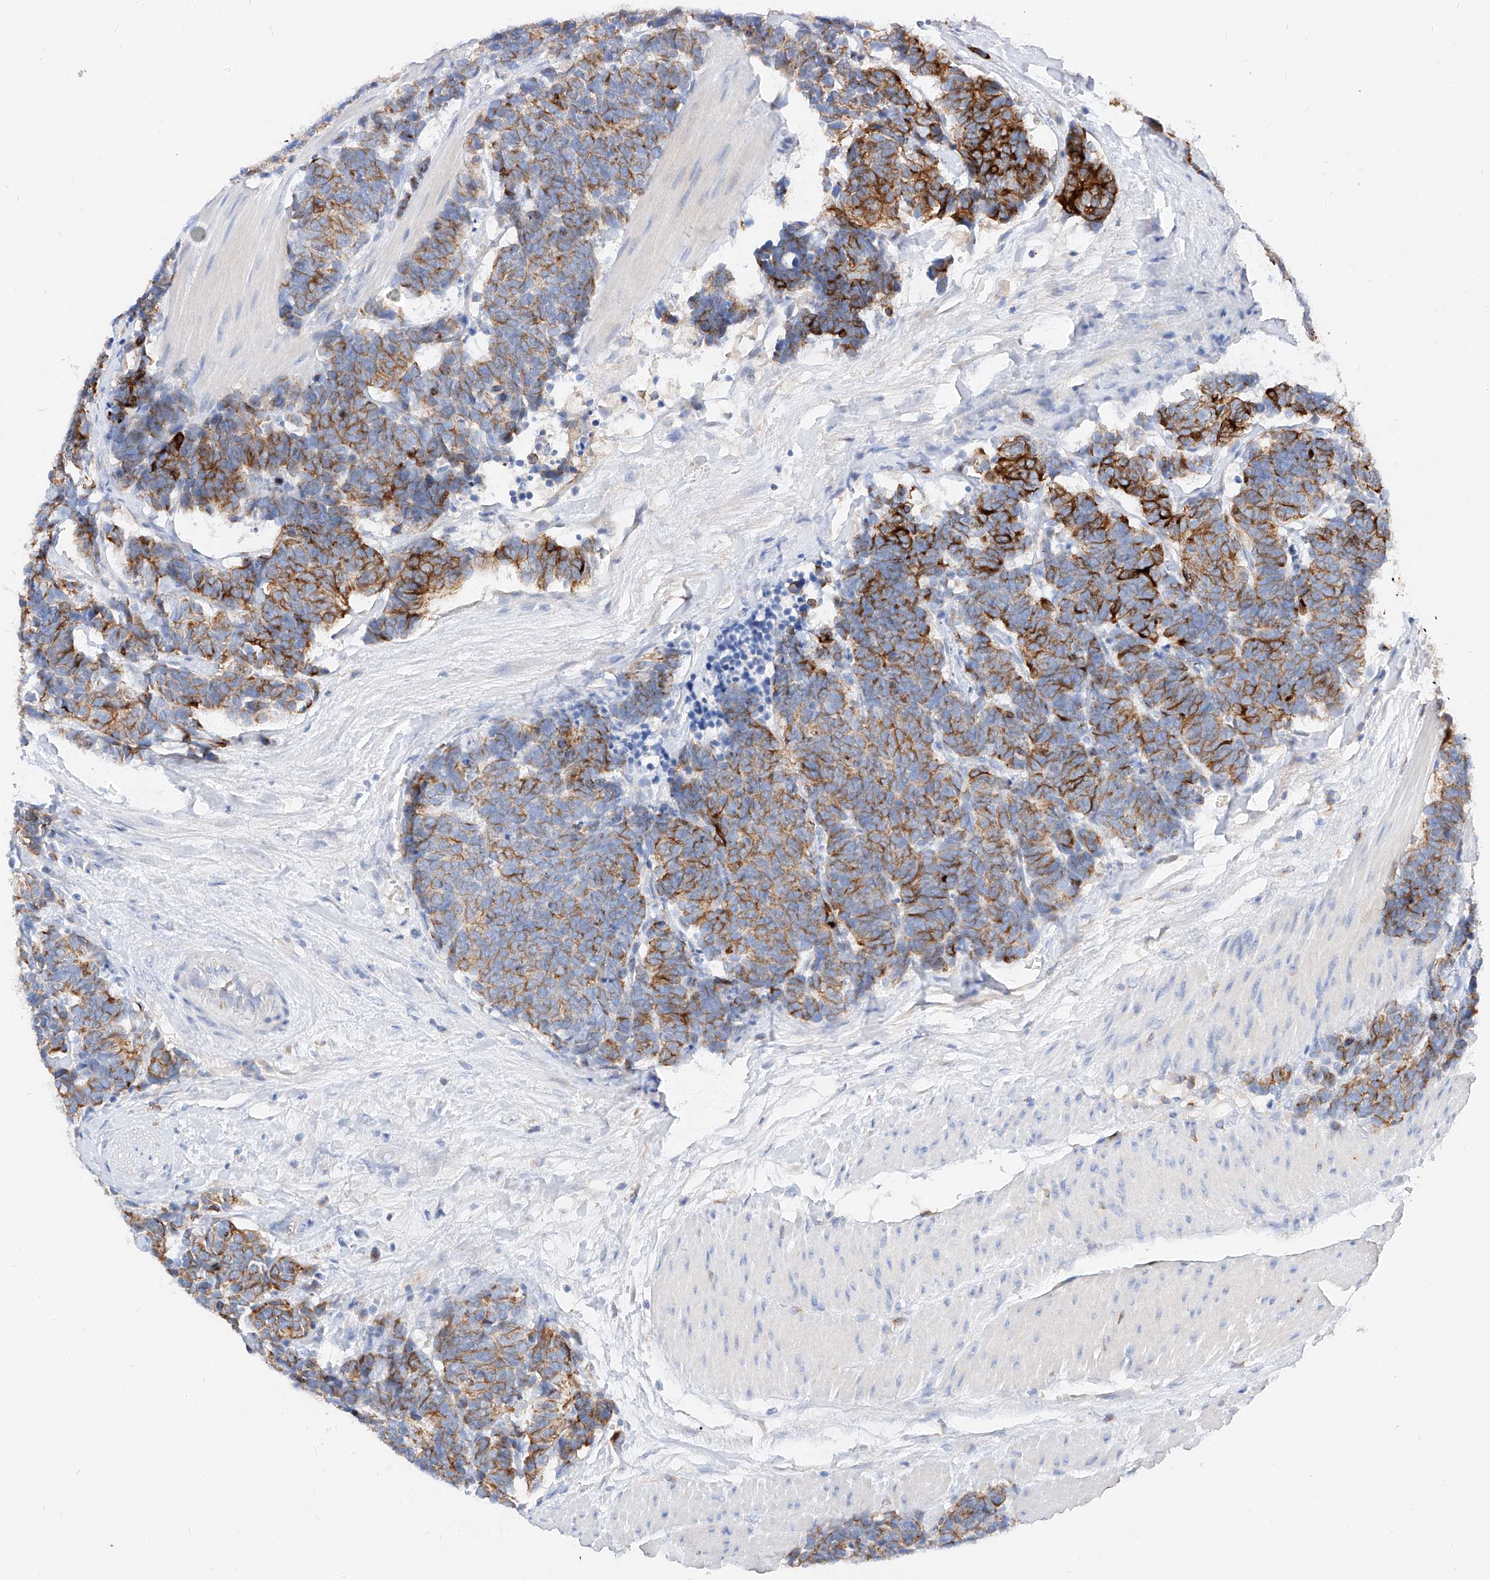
{"staining": {"intensity": "strong", "quantity": ">75%", "location": "cytoplasmic/membranous"}, "tissue": "carcinoid", "cell_type": "Tumor cells", "image_type": "cancer", "snomed": [{"axis": "morphology", "description": "Carcinoma, NOS"}, {"axis": "morphology", "description": "Carcinoid, malignant, NOS"}, {"axis": "topography", "description": "Urinary bladder"}], "caption": "Strong cytoplasmic/membranous staining is appreciated in about >75% of tumor cells in carcinoid (malignant).", "gene": "MAP7", "patient": {"sex": "male", "age": 57}}